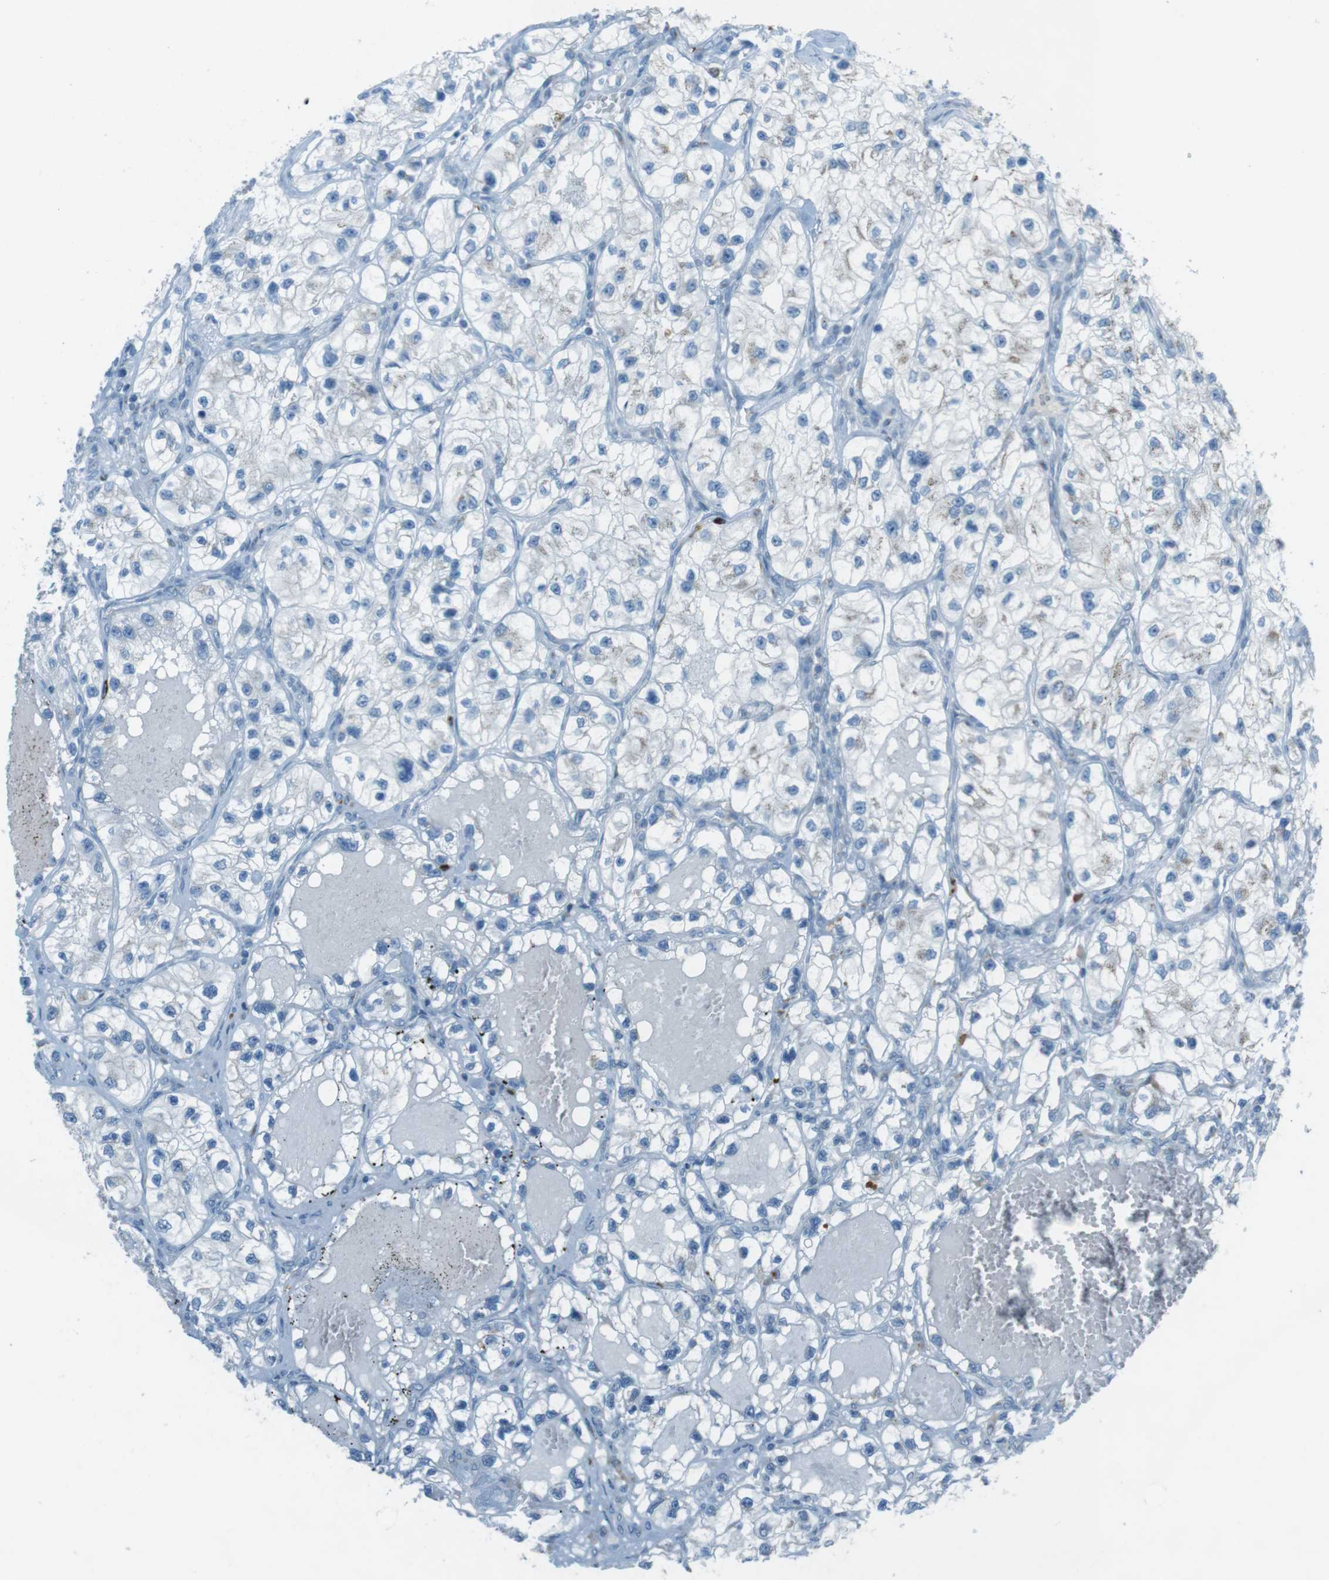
{"staining": {"intensity": "negative", "quantity": "none", "location": "none"}, "tissue": "renal cancer", "cell_type": "Tumor cells", "image_type": "cancer", "snomed": [{"axis": "morphology", "description": "Adenocarcinoma, NOS"}, {"axis": "topography", "description": "Kidney"}], "caption": "DAB immunohistochemical staining of renal cancer (adenocarcinoma) shows no significant positivity in tumor cells.", "gene": "TXNDC15", "patient": {"sex": "female", "age": 57}}